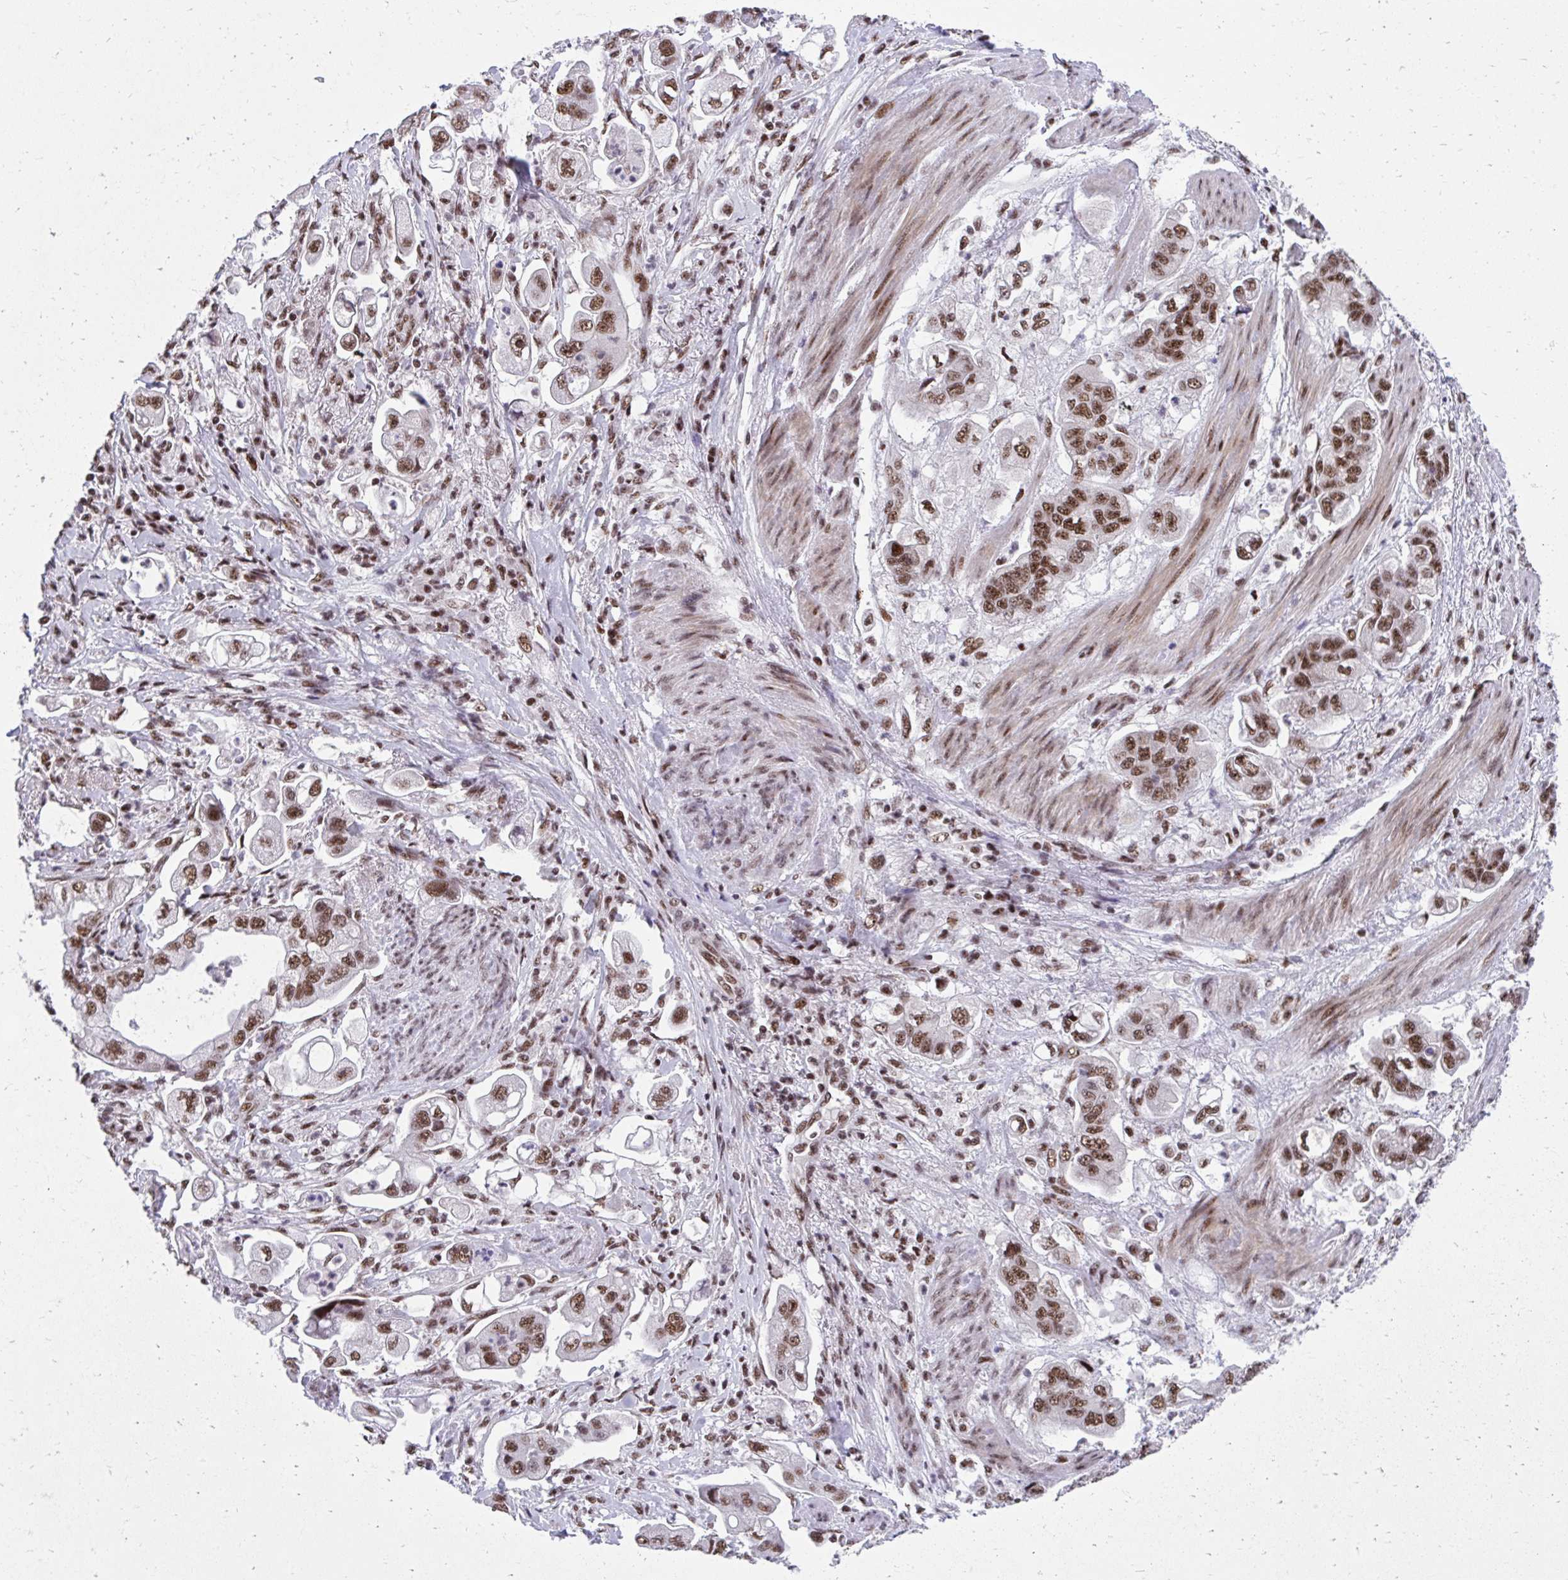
{"staining": {"intensity": "moderate", "quantity": ">75%", "location": "nuclear"}, "tissue": "stomach cancer", "cell_type": "Tumor cells", "image_type": "cancer", "snomed": [{"axis": "morphology", "description": "Adenocarcinoma, NOS"}, {"axis": "topography", "description": "Stomach"}], "caption": "About >75% of tumor cells in stomach cancer exhibit moderate nuclear protein positivity as visualized by brown immunohistochemical staining.", "gene": "SYNE4", "patient": {"sex": "male", "age": 62}}